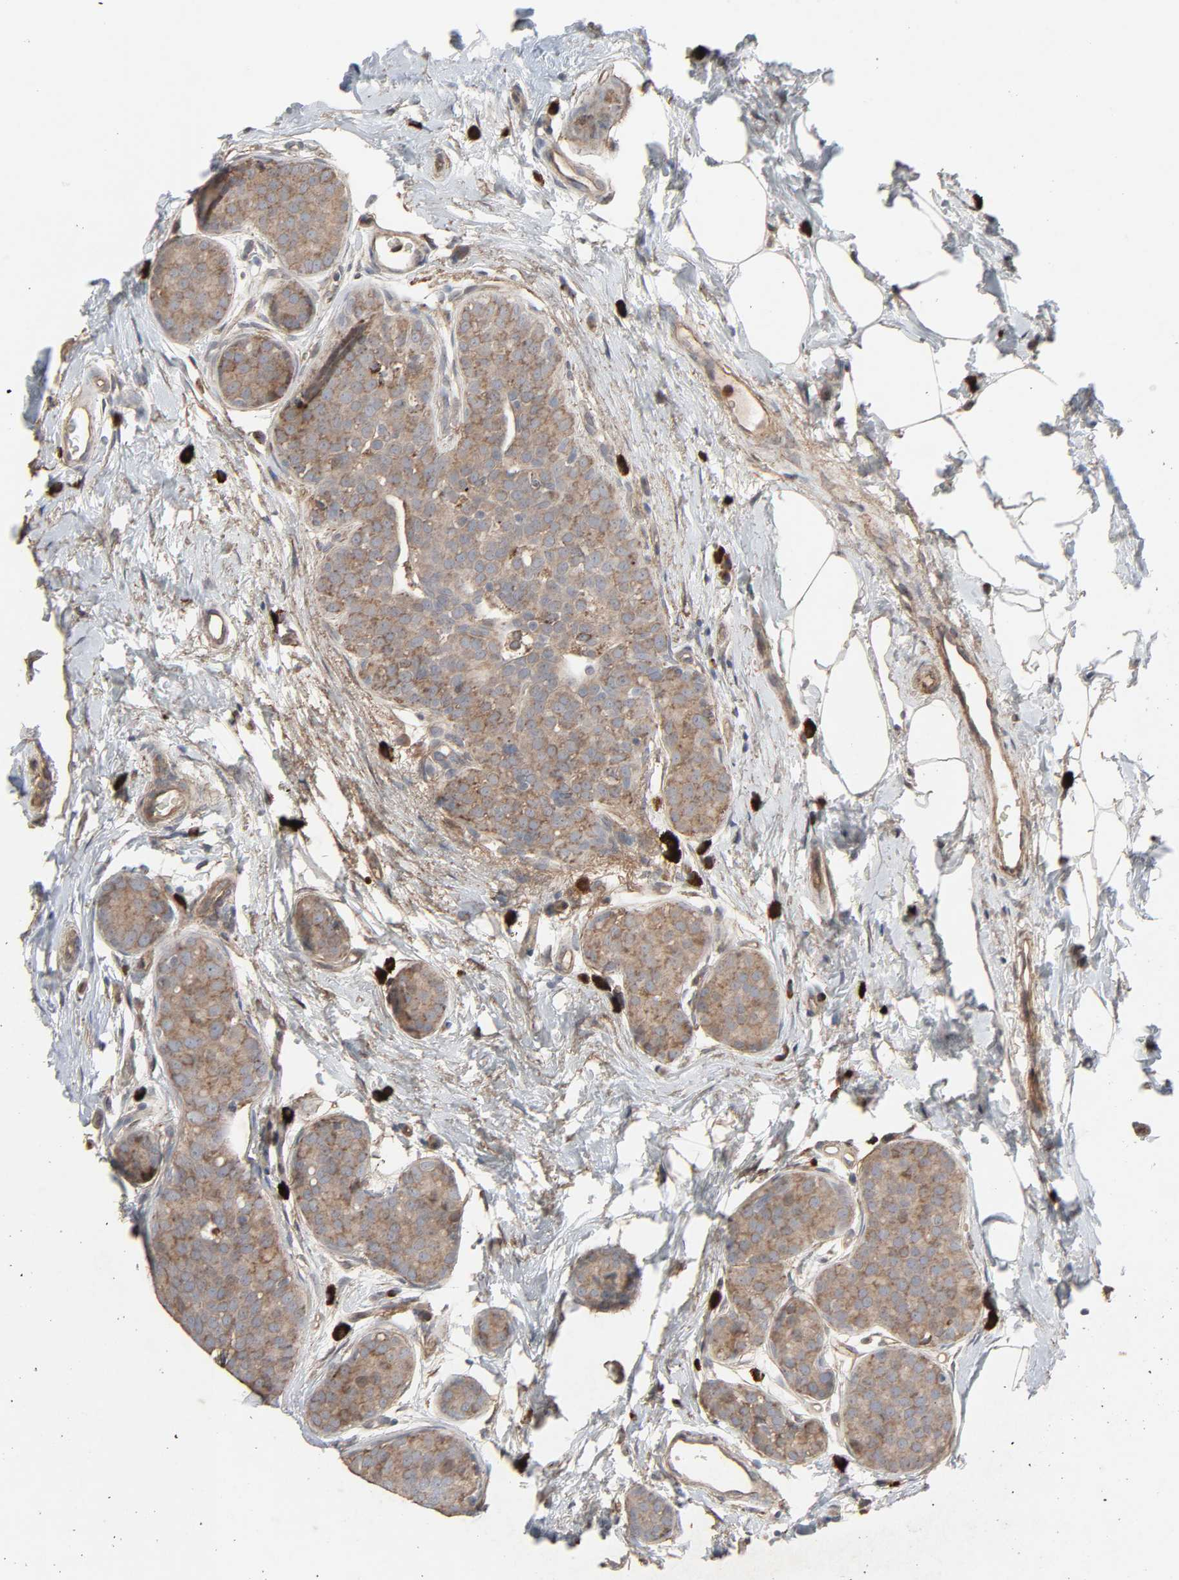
{"staining": {"intensity": "weak", "quantity": ">75%", "location": "cytoplasmic/membranous"}, "tissue": "breast cancer", "cell_type": "Tumor cells", "image_type": "cancer", "snomed": [{"axis": "morphology", "description": "Lobular carcinoma, in situ"}, {"axis": "morphology", "description": "Lobular carcinoma"}, {"axis": "topography", "description": "Breast"}], "caption": "Weak cytoplasmic/membranous staining for a protein is appreciated in approximately >75% of tumor cells of breast lobular carcinoma in situ using IHC.", "gene": "ADCY4", "patient": {"sex": "female", "age": 41}}